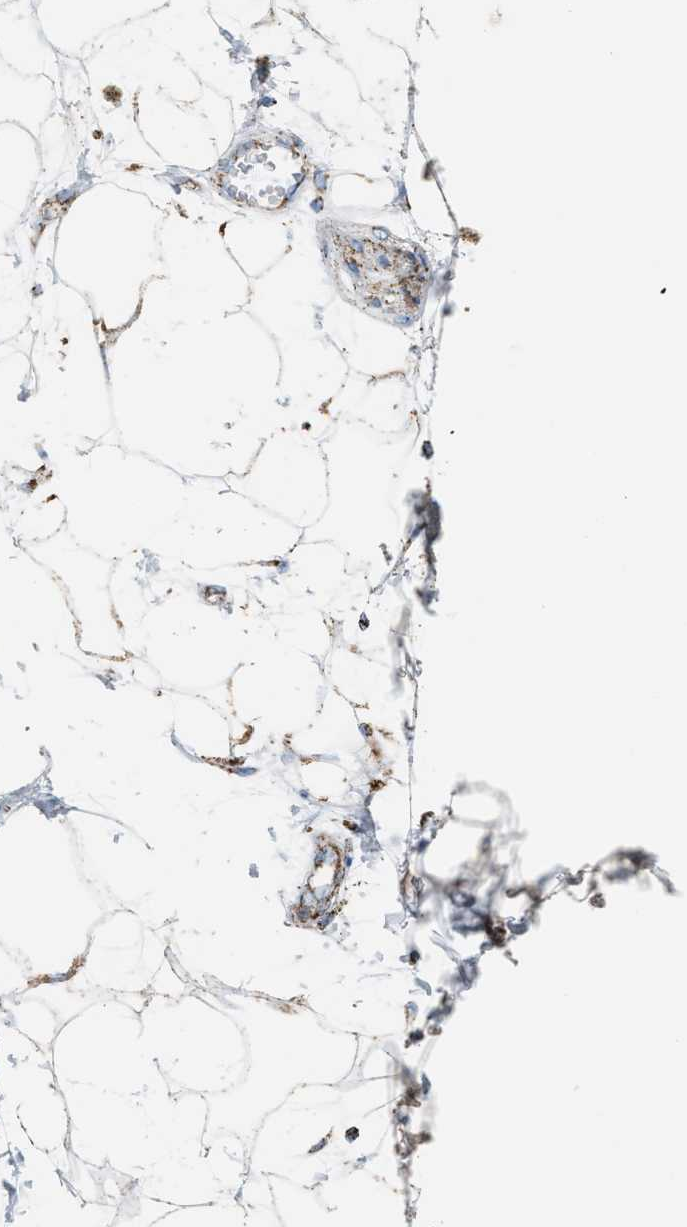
{"staining": {"intensity": "moderate", "quantity": ">75%", "location": "cytoplasmic/membranous"}, "tissue": "adipose tissue", "cell_type": "Adipocytes", "image_type": "normal", "snomed": [{"axis": "morphology", "description": "Normal tissue, NOS"}, {"axis": "morphology", "description": "Adenocarcinoma, NOS"}, {"axis": "topography", "description": "Duodenum"}, {"axis": "topography", "description": "Peripheral nerve tissue"}], "caption": "Normal adipose tissue reveals moderate cytoplasmic/membranous expression in approximately >75% of adipocytes (DAB IHC, brown staining for protein, blue staining for nuclei)..", "gene": "MDH2", "patient": {"sex": "female", "age": 60}}